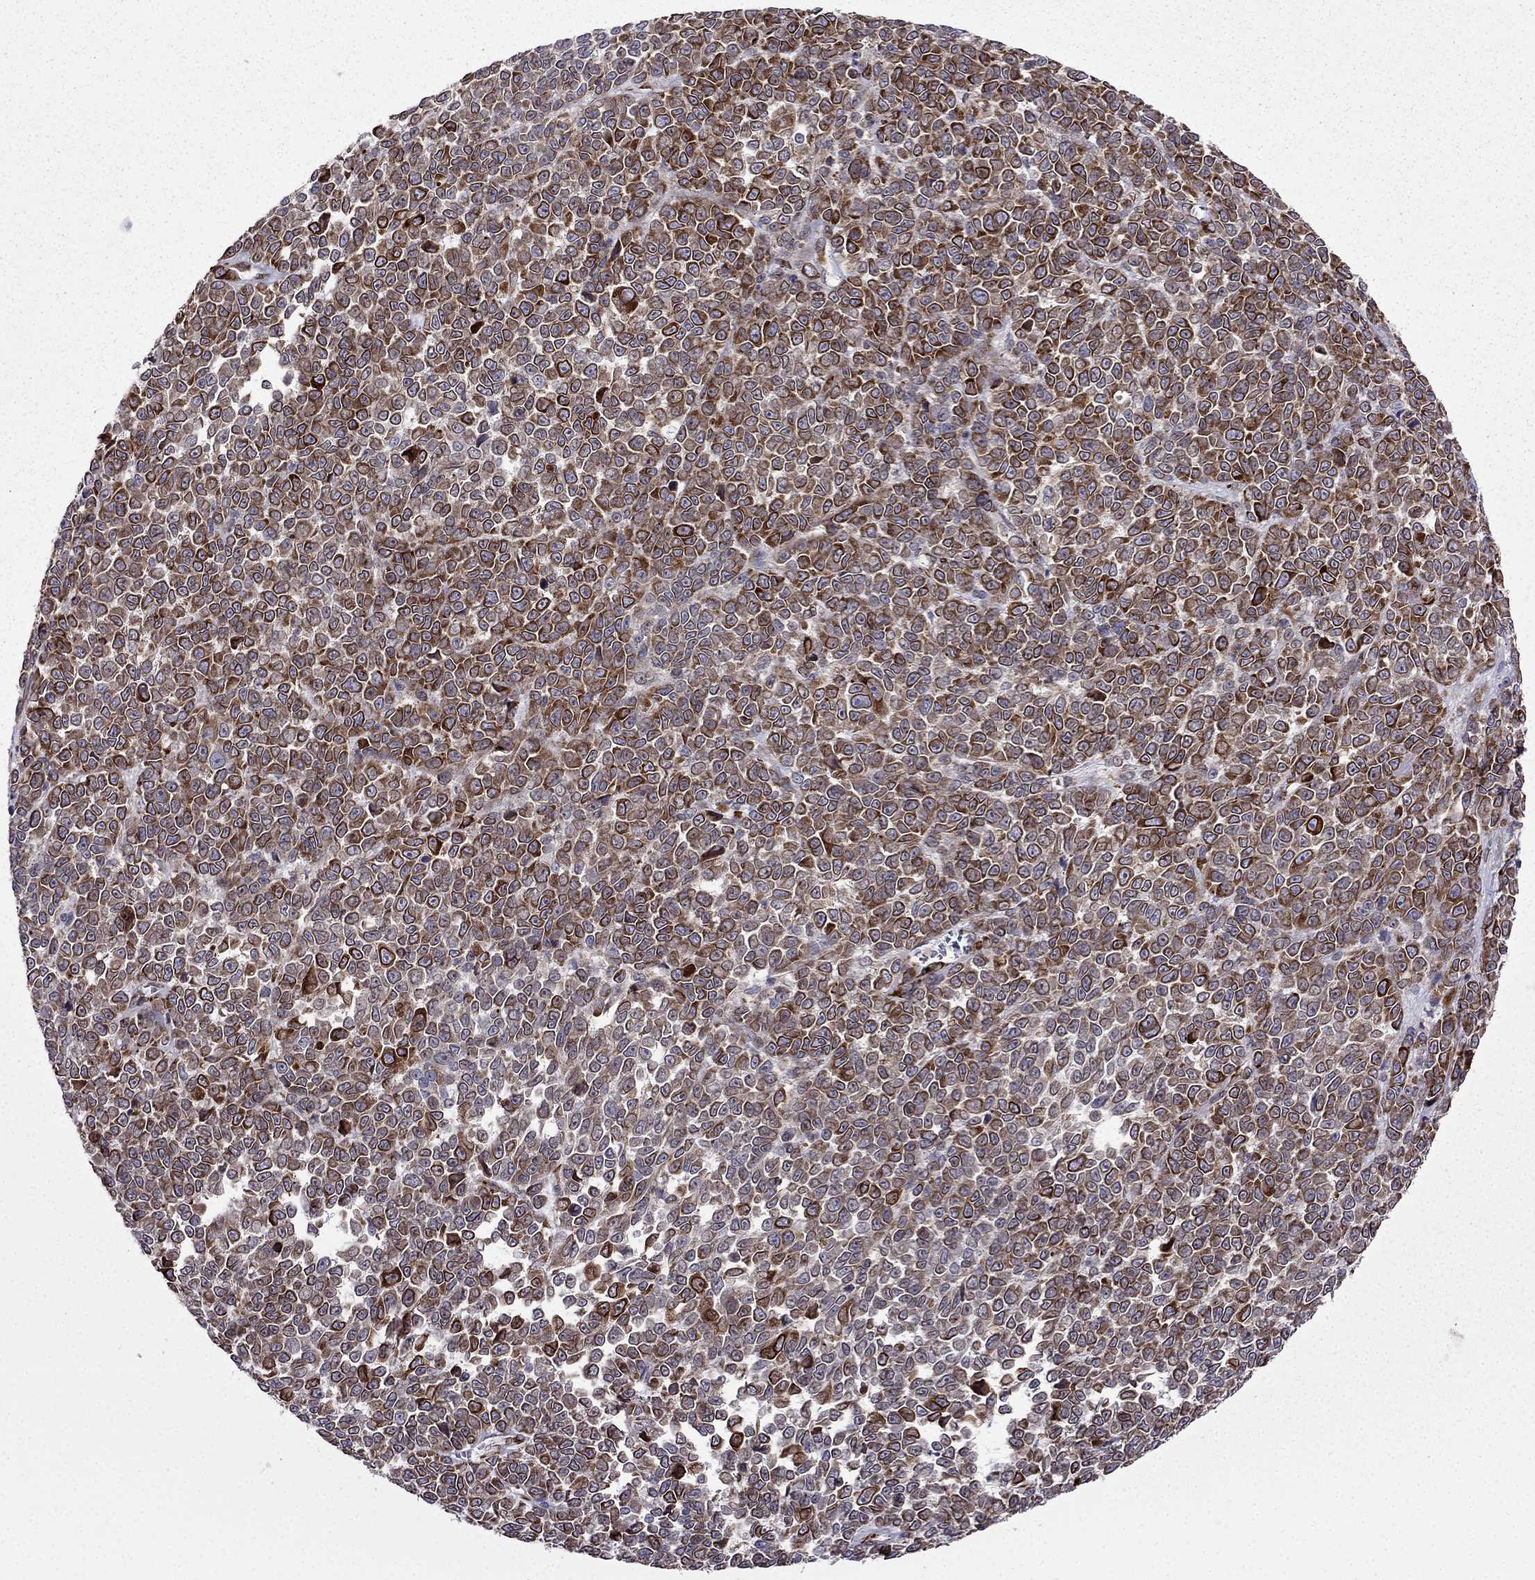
{"staining": {"intensity": "strong", "quantity": ">75%", "location": "cytoplasmic/membranous"}, "tissue": "melanoma", "cell_type": "Tumor cells", "image_type": "cancer", "snomed": [{"axis": "morphology", "description": "Malignant melanoma, NOS"}, {"axis": "topography", "description": "Skin"}], "caption": "Immunohistochemistry (IHC) (DAB (3,3'-diaminobenzidine)) staining of human malignant melanoma displays strong cytoplasmic/membranous protein positivity in about >75% of tumor cells.", "gene": "IKBIP", "patient": {"sex": "female", "age": 95}}